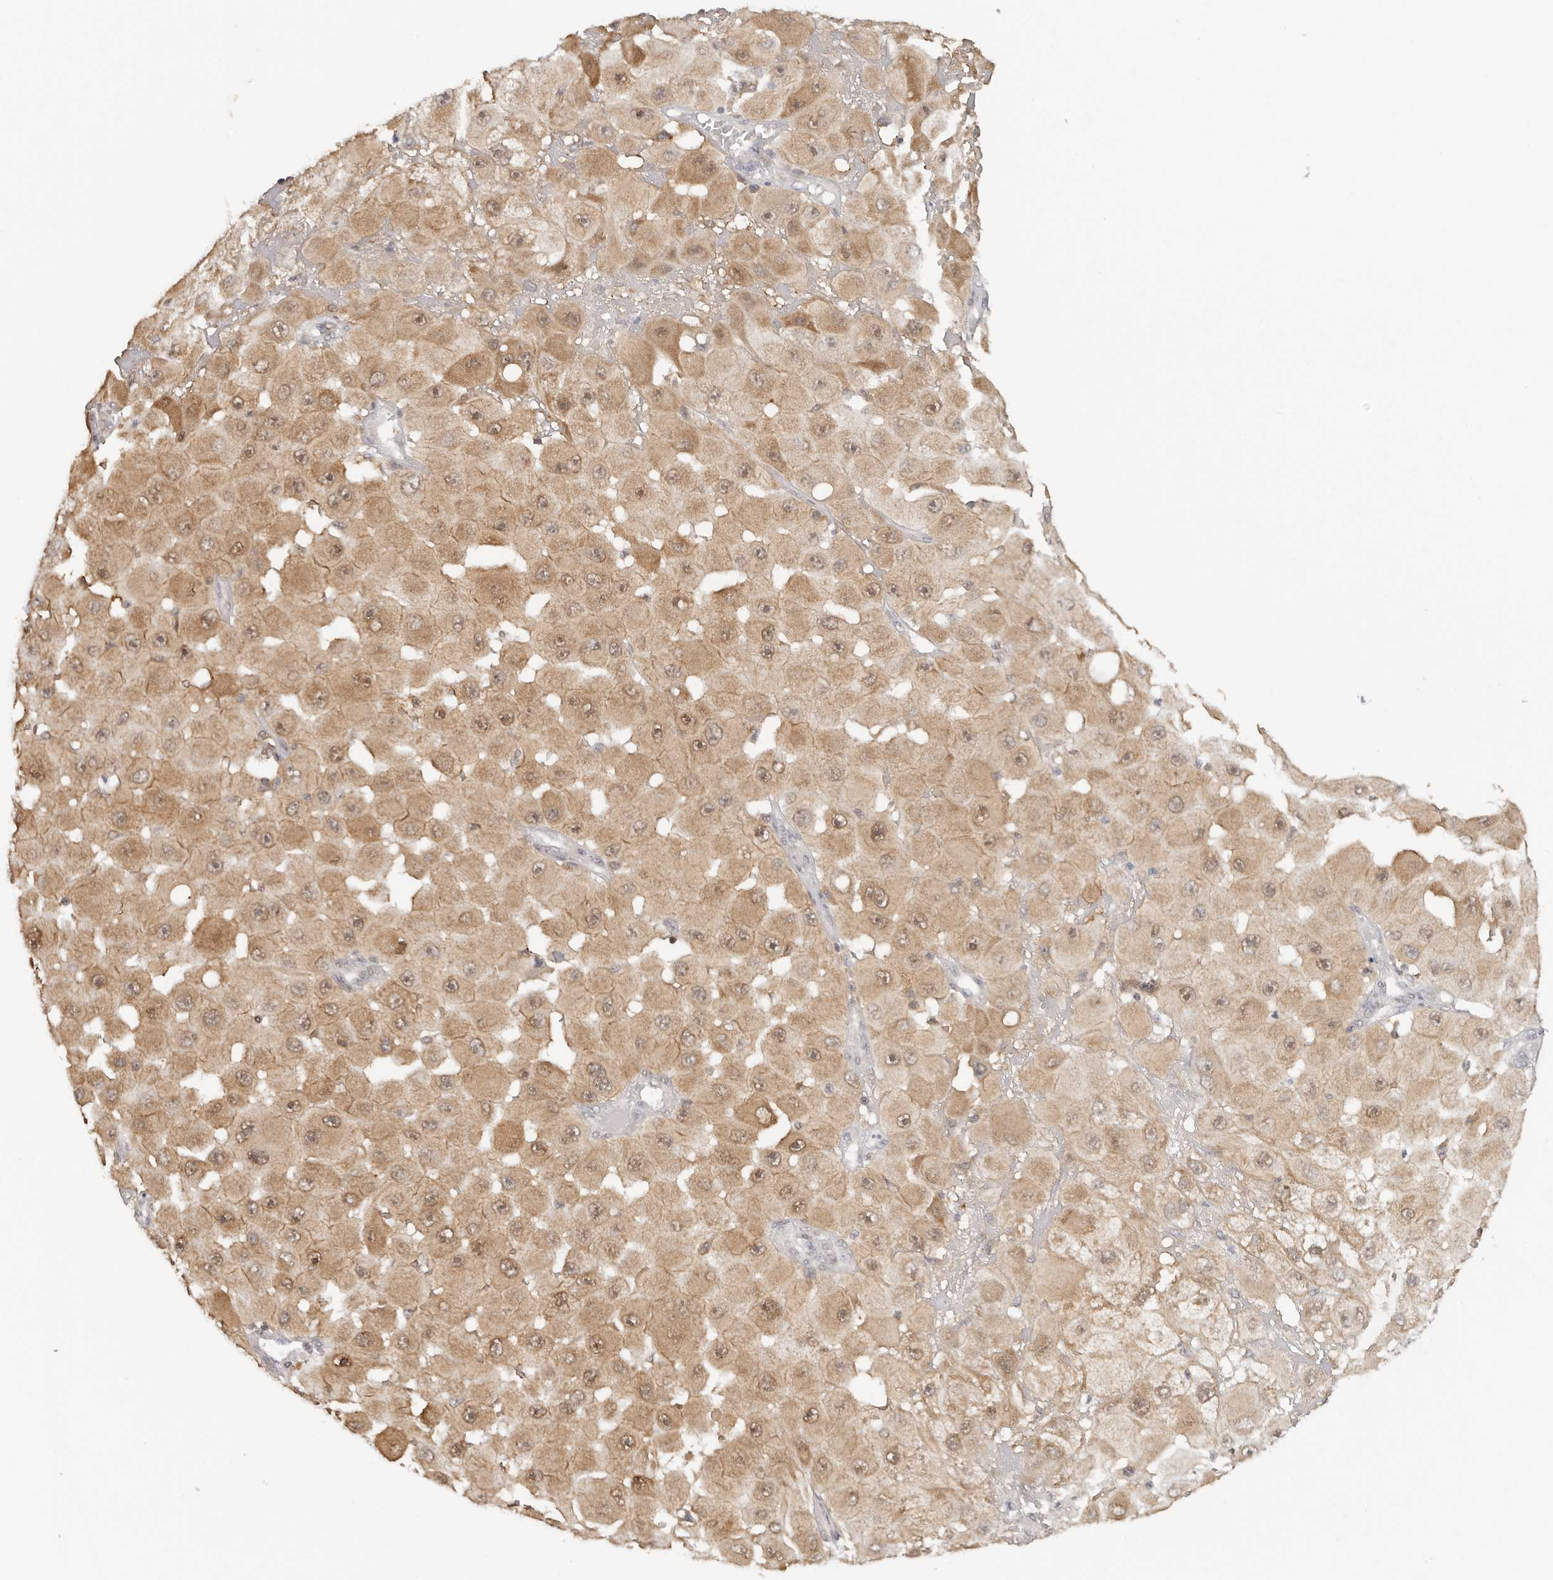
{"staining": {"intensity": "moderate", "quantity": ">75%", "location": "cytoplasmic/membranous,nuclear"}, "tissue": "melanoma", "cell_type": "Tumor cells", "image_type": "cancer", "snomed": [{"axis": "morphology", "description": "Malignant melanoma, NOS"}, {"axis": "topography", "description": "Skin"}], "caption": "Melanoma tissue displays moderate cytoplasmic/membranous and nuclear positivity in about >75% of tumor cells", "gene": "LARP7", "patient": {"sex": "female", "age": 81}}